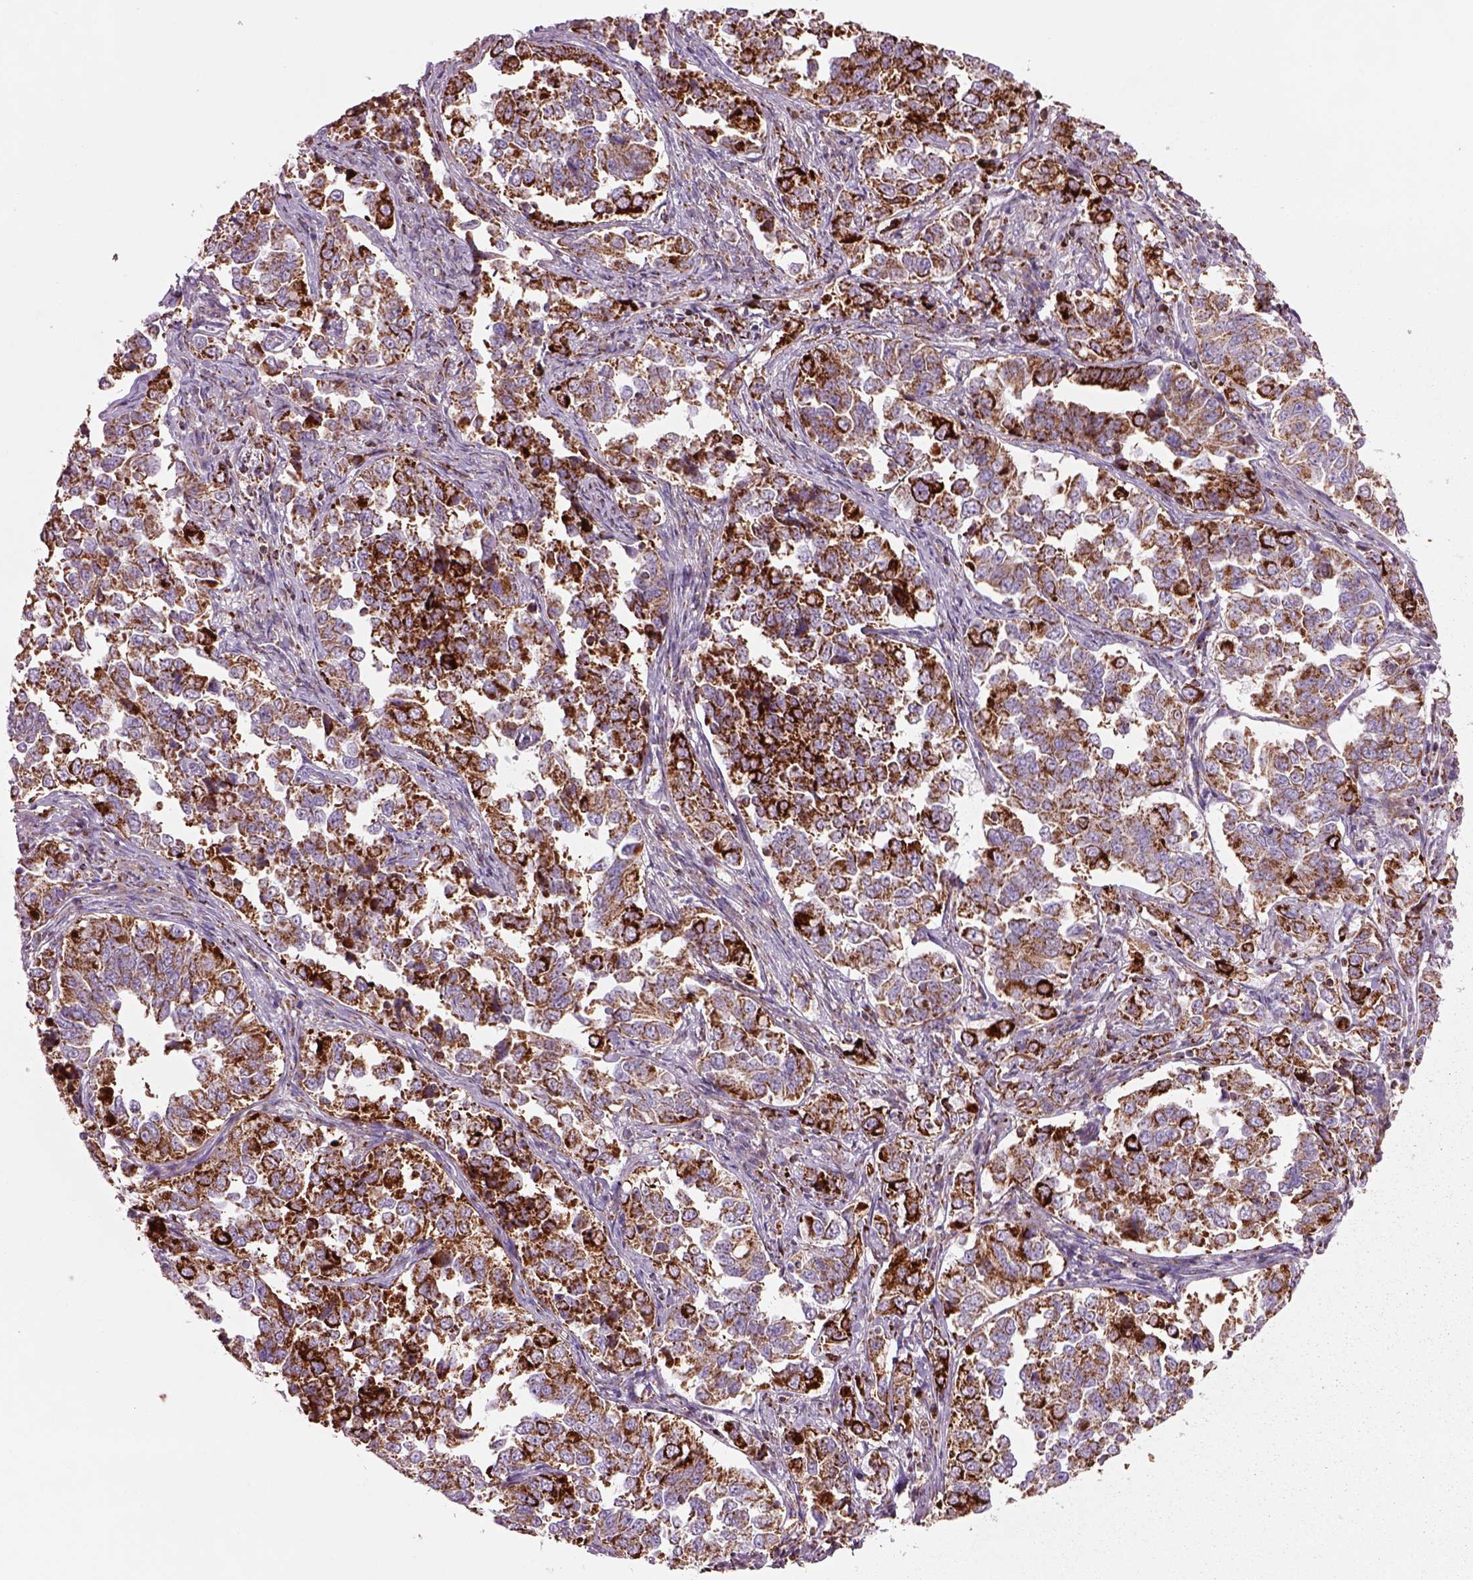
{"staining": {"intensity": "strong", "quantity": ">75%", "location": "cytoplasmic/membranous"}, "tissue": "endometrial cancer", "cell_type": "Tumor cells", "image_type": "cancer", "snomed": [{"axis": "morphology", "description": "Adenocarcinoma, NOS"}, {"axis": "topography", "description": "Endometrium"}], "caption": "Immunohistochemical staining of adenocarcinoma (endometrial) exhibits high levels of strong cytoplasmic/membranous protein expression in about >75% of tumor cells.", "gene": "SLC25A24", "patient": {"sex": "female", "age": 43}}